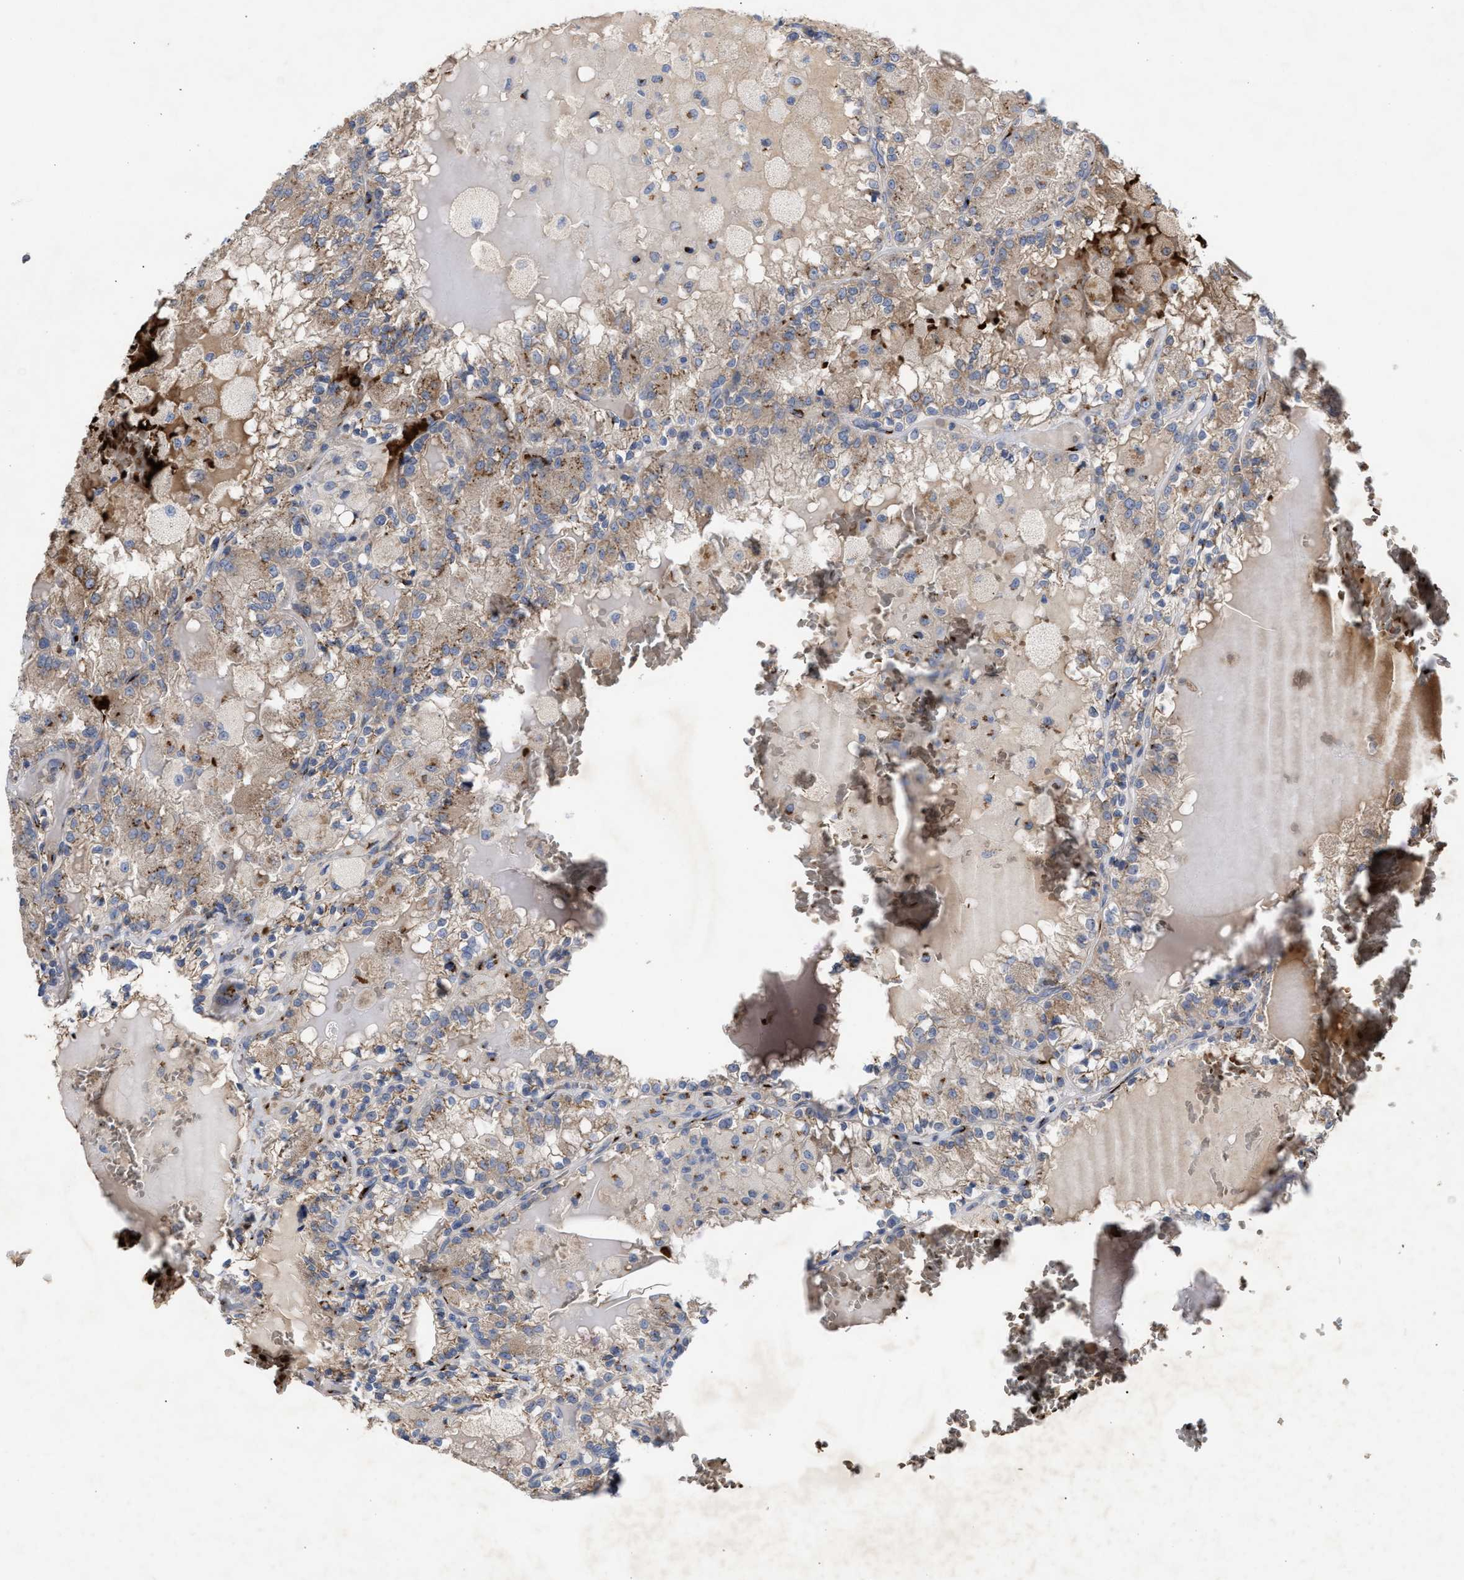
{"staining": {"intensity": "moderate", "quantity": ">75%", "location": "cytoplasmic/membranous"}, "tissue": "renal cancer", "cell_type": "Tumor cells", "image_type": "cancer", "snomed": [{"axis": "morphology", "description": "Adenocarcinoma, NOS"}, {"axis": "topography", "description": "Kidney"}], "caption": "Immunohistochemistry staining of renal cancer (adenocarcinoma), which reveals medium levels of moderate cytoplasmic/membranous expression in about >75% of tumor cells indicating moderate cytoplasmic/membranous protein positivity. The staining was performed using DAB (3,3'-diaminobenzidine) (brown) for protein detection and nuclei were counterstained in hematoxylin (blue).", "gene": "CCL2", "patient": {"sex": "female", "age": 56}}